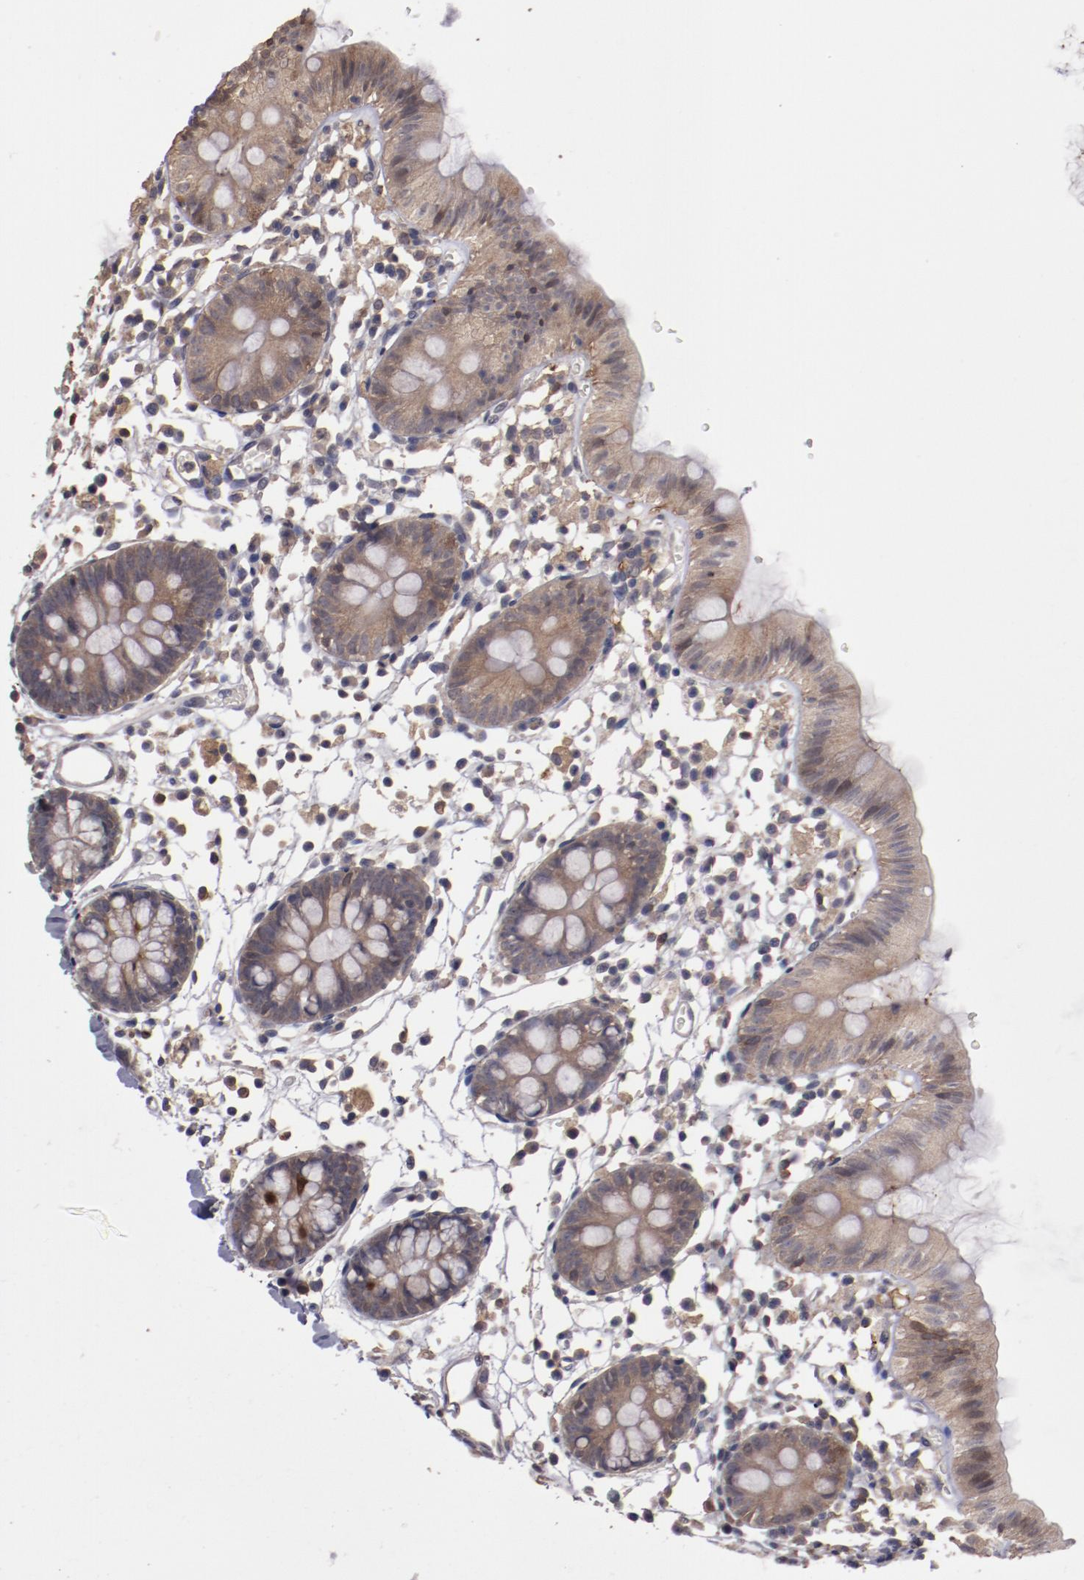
{"staining": {"intensity": "negative", "quantity": "none", "location": "none"}, "tissue": "colon", "cell_type": "Endothelial cells", "image_type": "normal", "snomed": [{"axis": "morphology", "description": "Normal tissue, NOS"}, {"axis": "topography", "description": "Colon"}], "caption": "A micrograph of colon stained for a protein reveals no brown staining in endothelial cells. (DAB (3,3'-diaminobenzidine) IHC visualized using brightfield microscopy, high magnification).", "gene": "LRRC75B", "patient": {"sex": "male", "age": 14}}